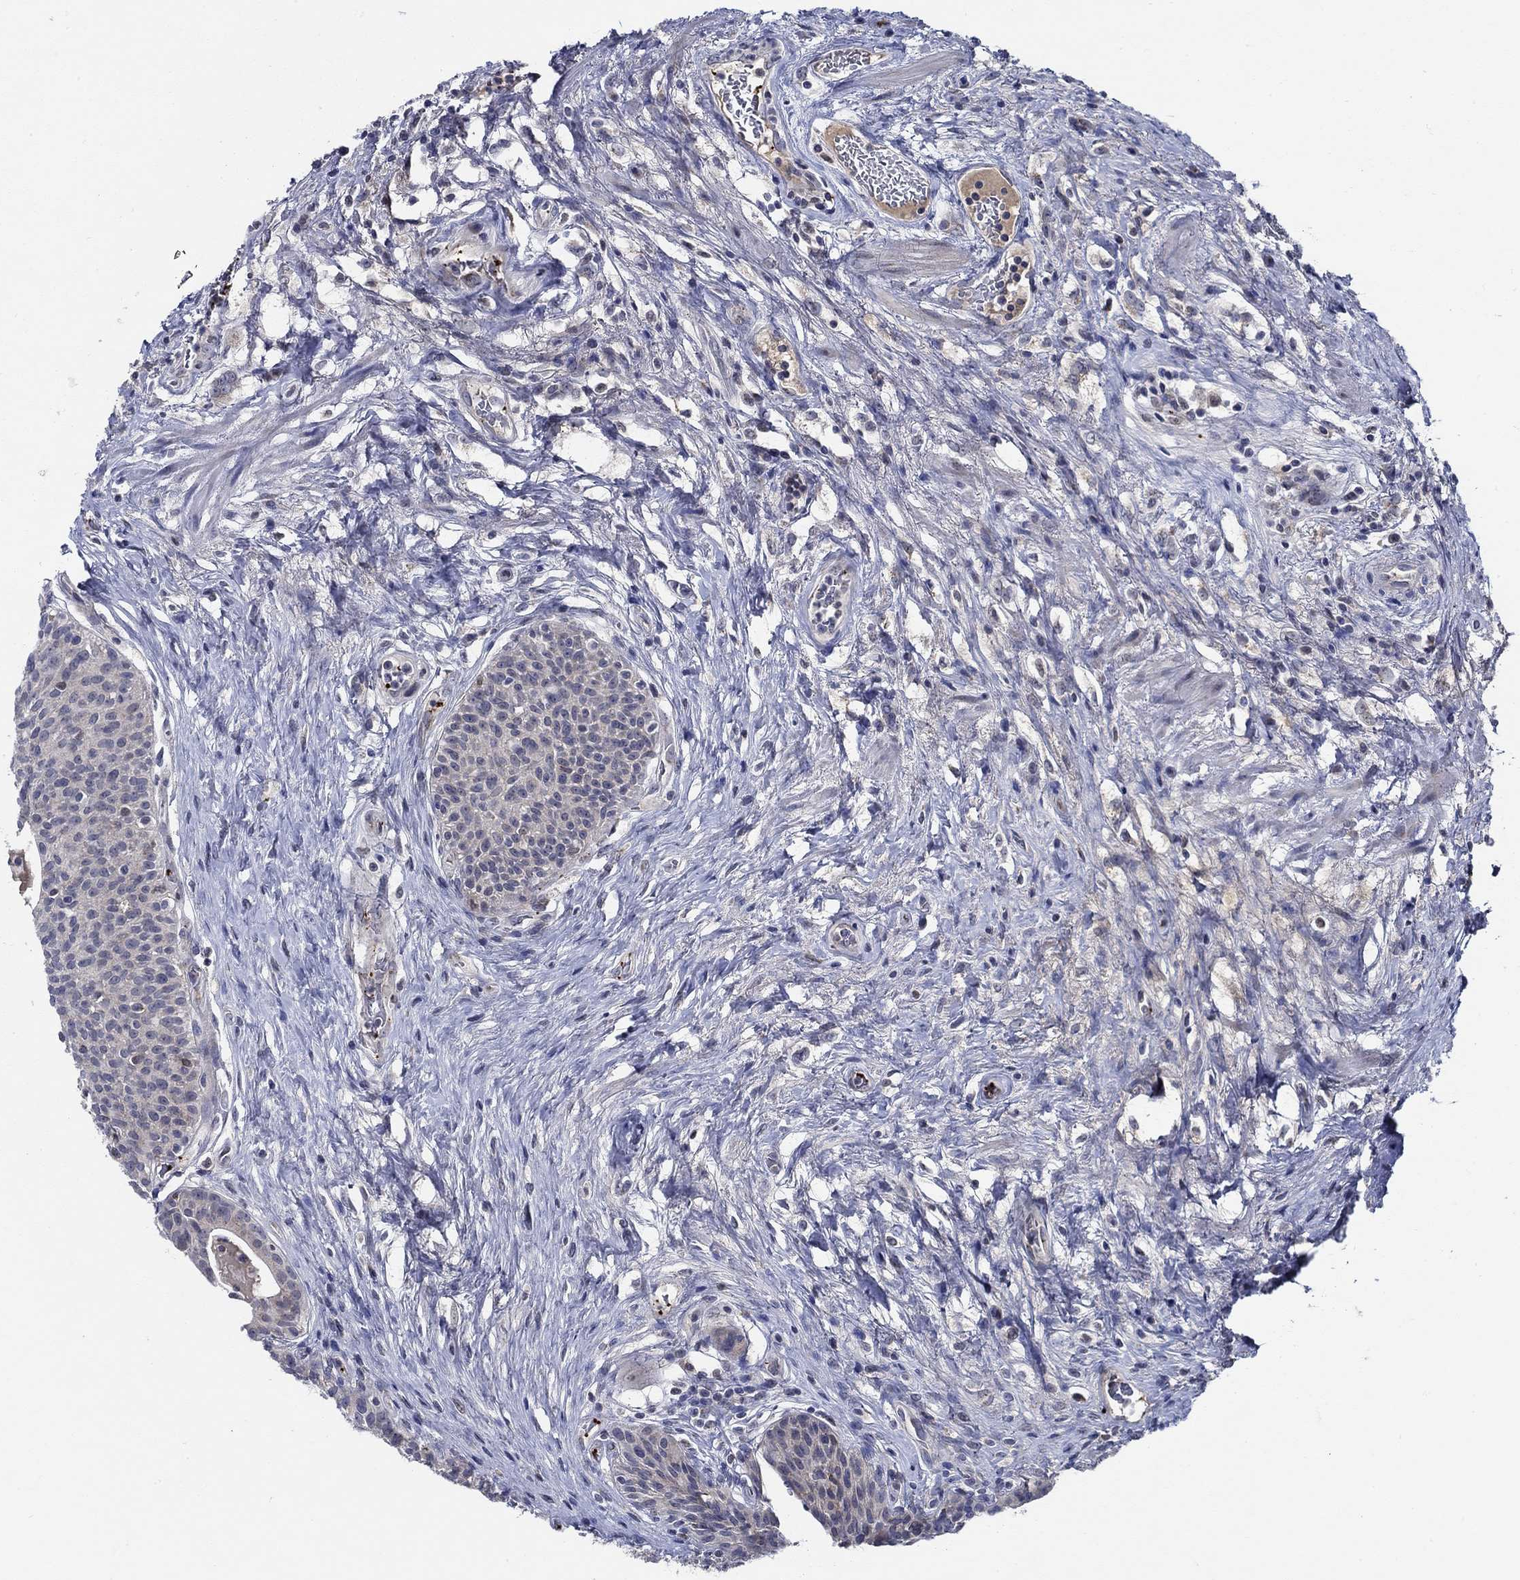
{"staining": {"intensity": "negative", "quantity": "none", "location": "none"}, "tissue": "urothelial cancer", "cell_type": "Tumor cells", "image_type": "cancer", "snomed": [{"axis": "morphology", "description": "Urothelial carcinoma, High grade"}, {"axis": "topography", "description": "Urinary bladder"}], "caption": "The immunohistochemistry (IHC) histopathology image has no significant staining in tumor cells of urothelial carcinoma (high-grade) tissue.", "gene": "ALOX12", "patient": {"sex": "male", "age": 79}}